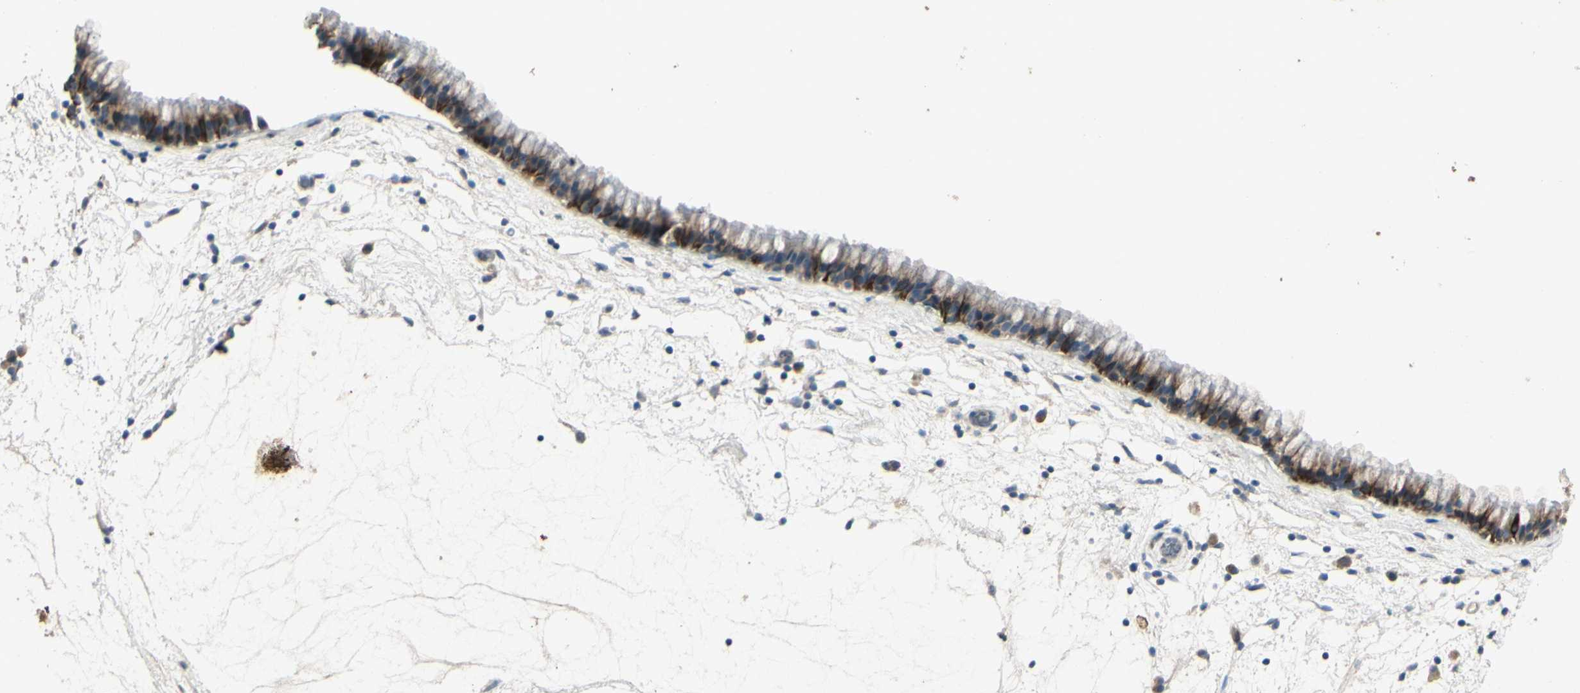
{"staining": {"intensity": "strong", "quantity": "25%-75%", "location": "cytoplasmic/membranous"}, "tissue": "nasopharynx", "cell_type": "Respiratory epithelial cells", "image_type": "normal", "snomed": [{"axis": "morphology", "description": "Normal tissue, NOS"}, {"axis": "morphology", "description": "Inflammation, NOS"}, {"axis": "topography", "description": "Nasopharynx"}], "caption": "Strong cytoplasmic/membranous protein expression is appreciated in about 25%-75% of respiratory epithelial cells in nasopharynx.", "gene": "TIMM21", "patient": {"sex": "male", "age": 48}}